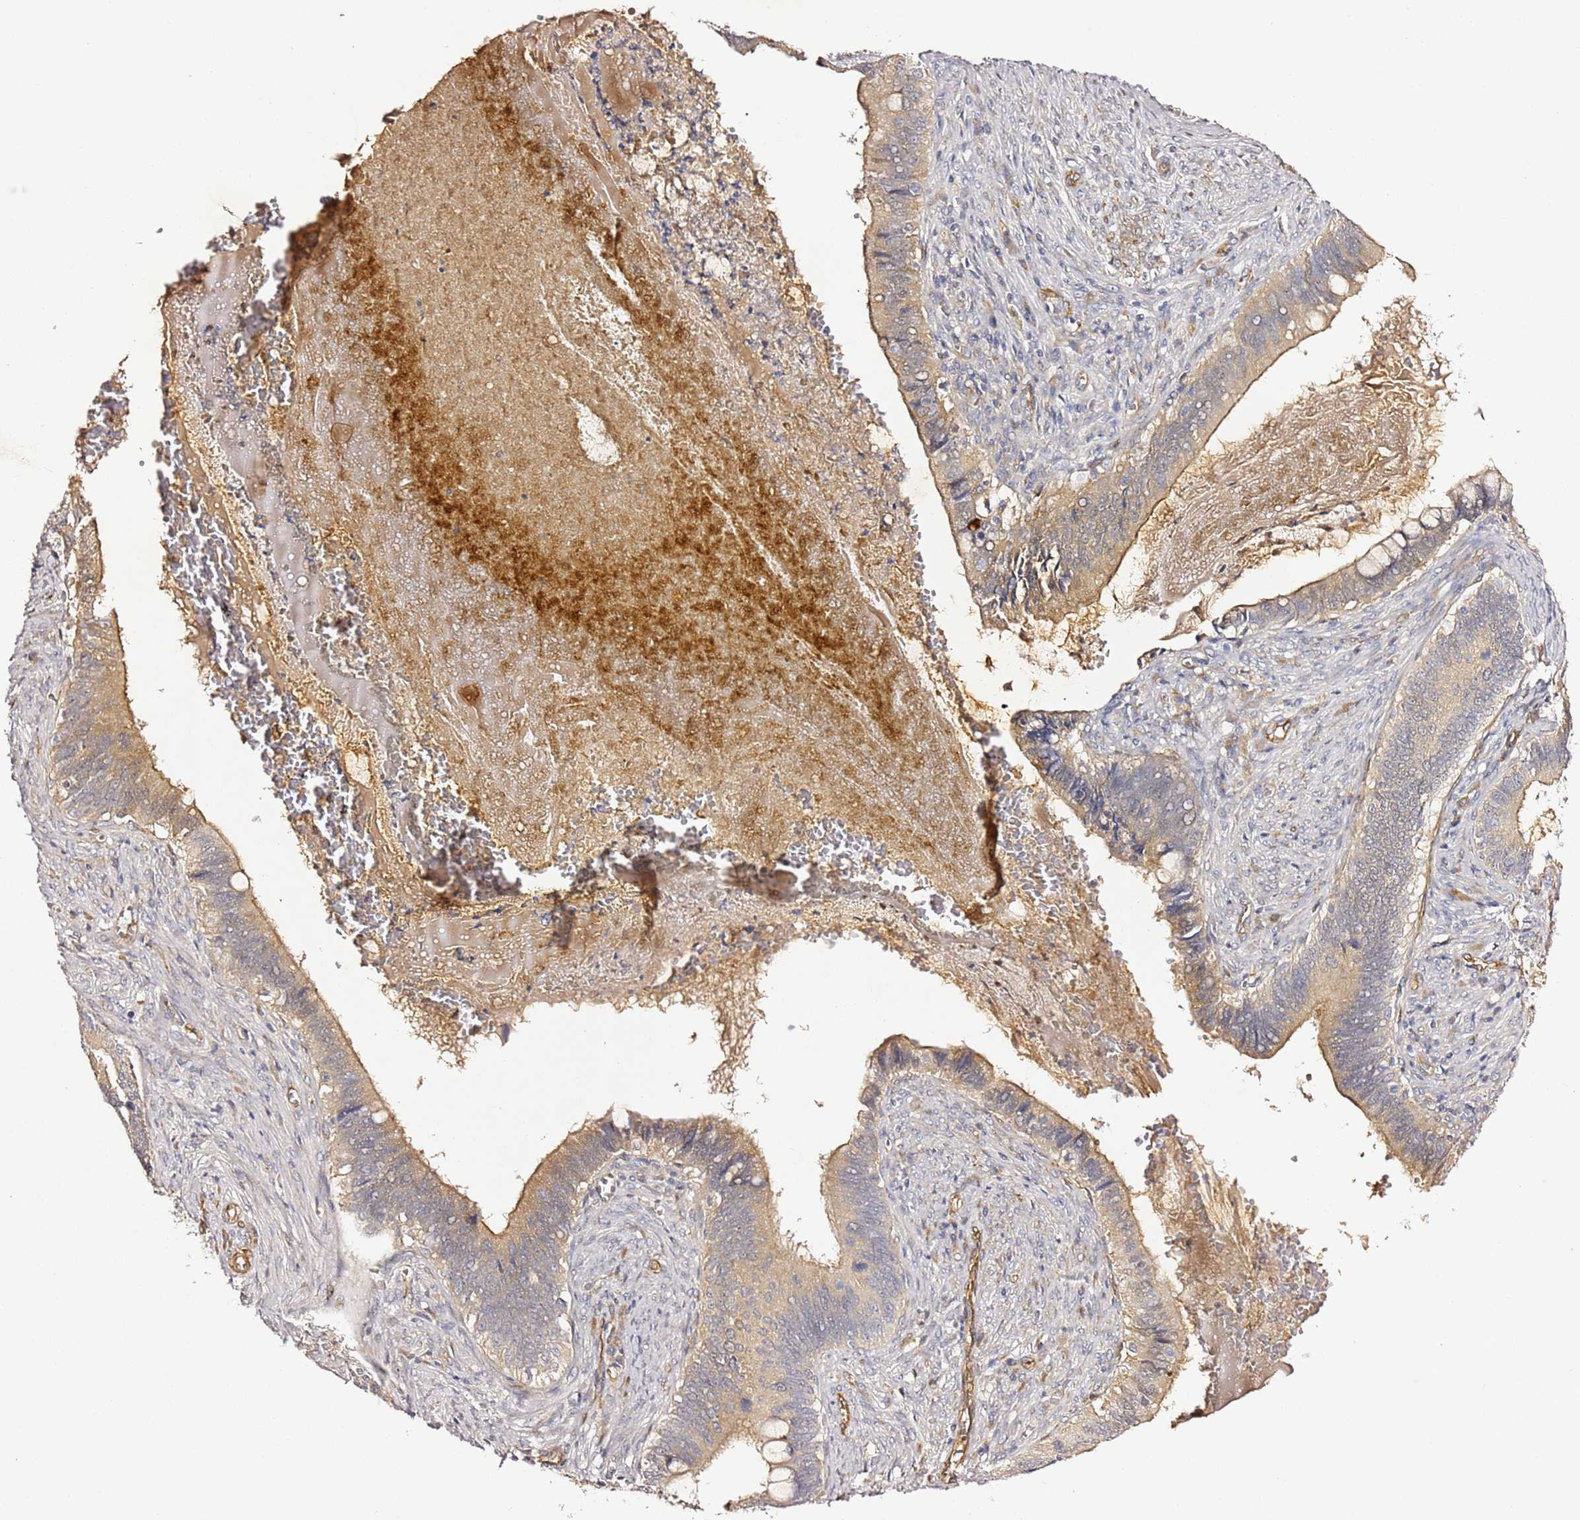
{"staining": {"intensity": "weak", "quantity": ">75%", "location": "cytoplasmic/membranous"}, "tissue": "cervical cancer", "cell_type": "Tumor cells", "image_type": "cancer", "snomed": [{"axis": "morphology", "description": "Adenocarcinoma, NOS"}, {"axis": "topography", "description": "Cervix"}], "caption": "A high-resolution micrograph shows immunohistochemistry staining of cervical adenocarcinoma, which shows weak cytoplasmic/membranous positivity in approximately >75% of tumor cells.", "gene": "EPS8L1", "patient": {"sex": "female", "age": 42}}